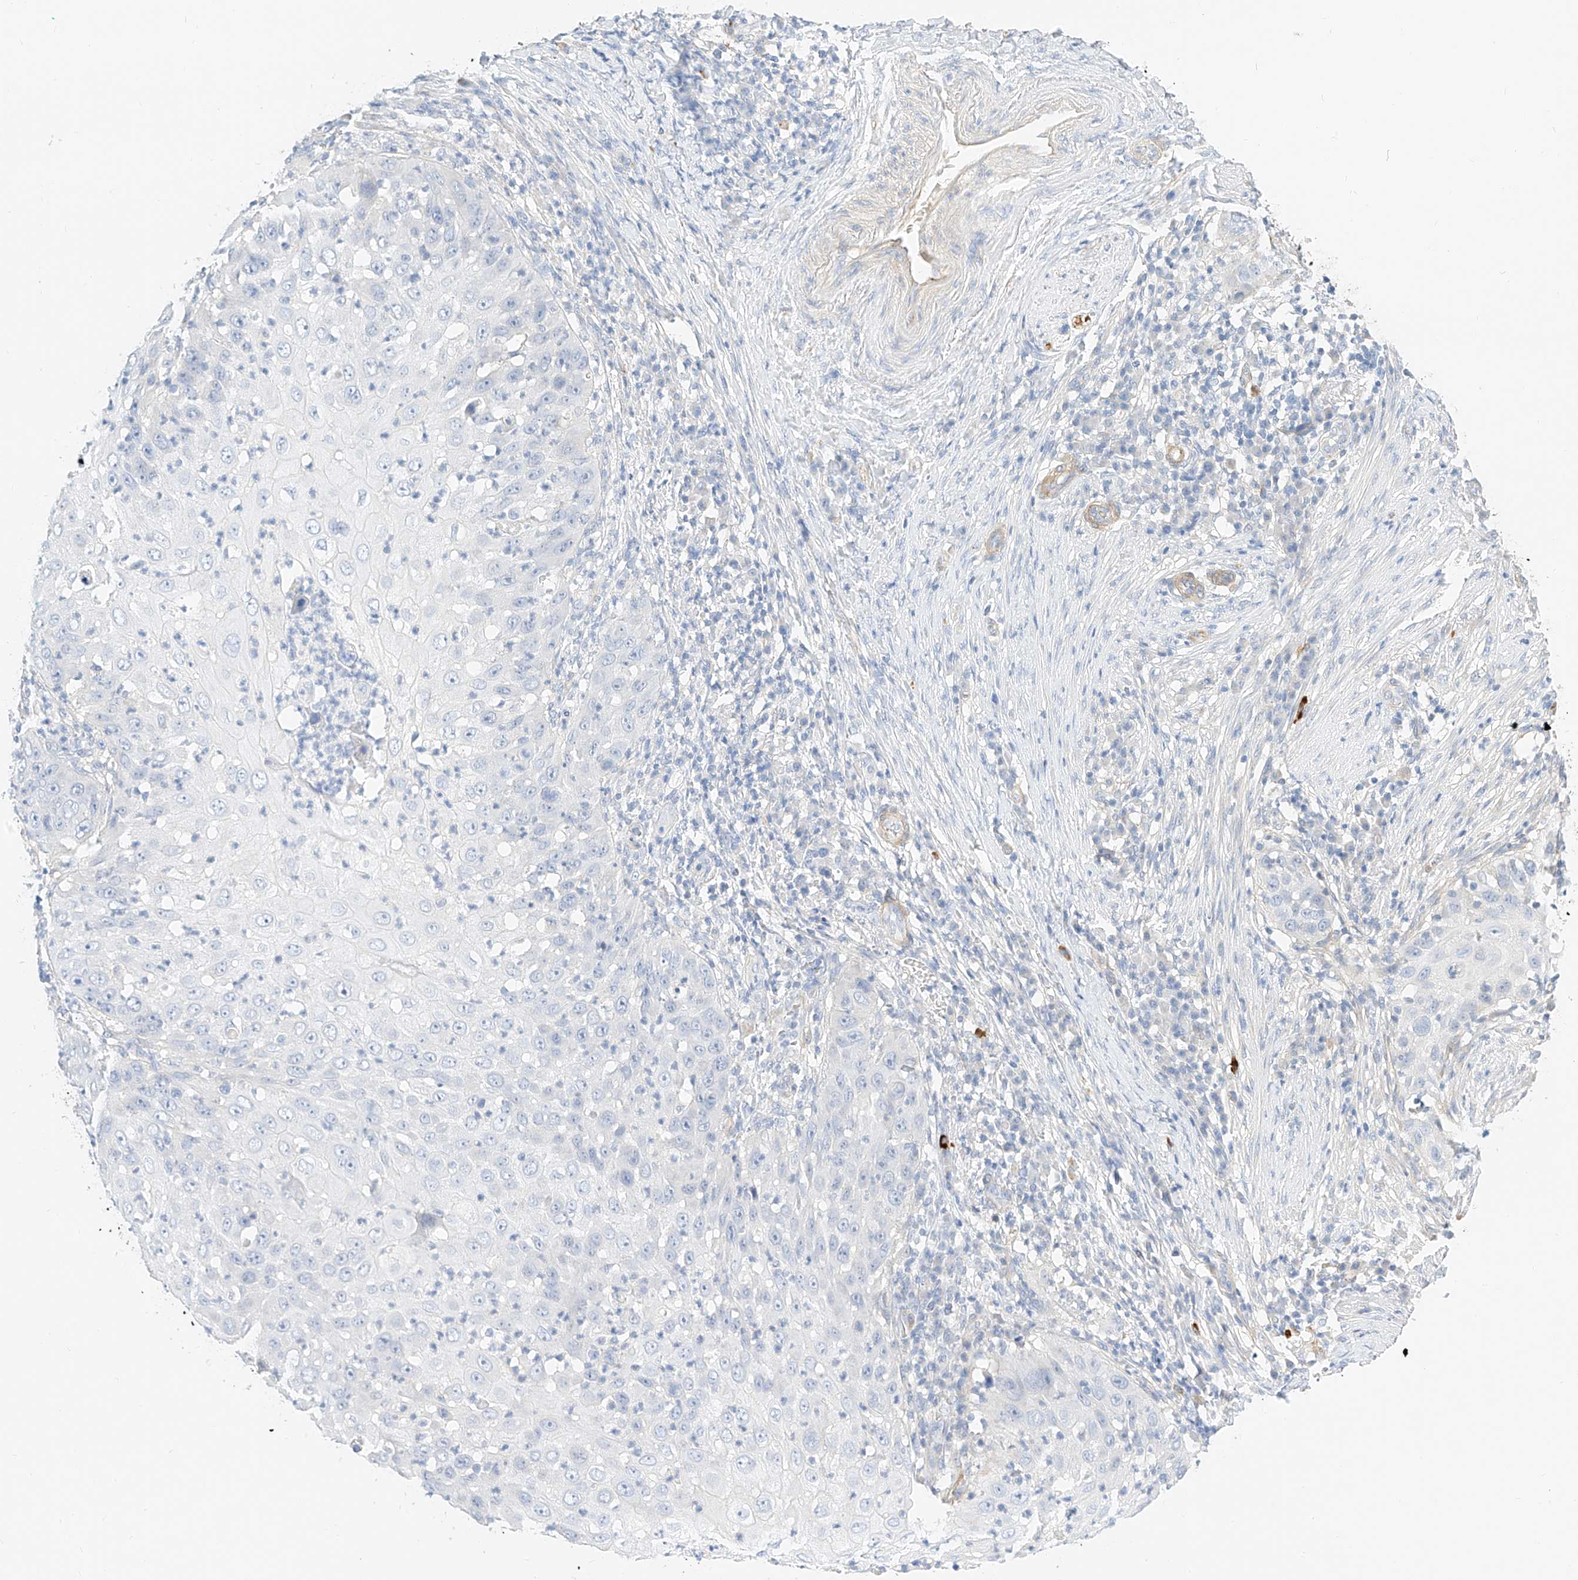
{"staining": {"intensity": "negative", "quantity": "none", "location": "none"}, "tissue": "skin cancer", "cell_type": "Tumor cells", "image_type": "cancer", "snomed": [{"axis": "morphology", "description": "Squamous cell carcinoma, NOS"}, {"axis": "topography", "description": "Skin"}], "caption": "Tumor cells show no significant positivity in skin cancer (squamous cell carcinoma).", "gene": "CDCP2", "patient": {"sex": "female", "age": 44}}